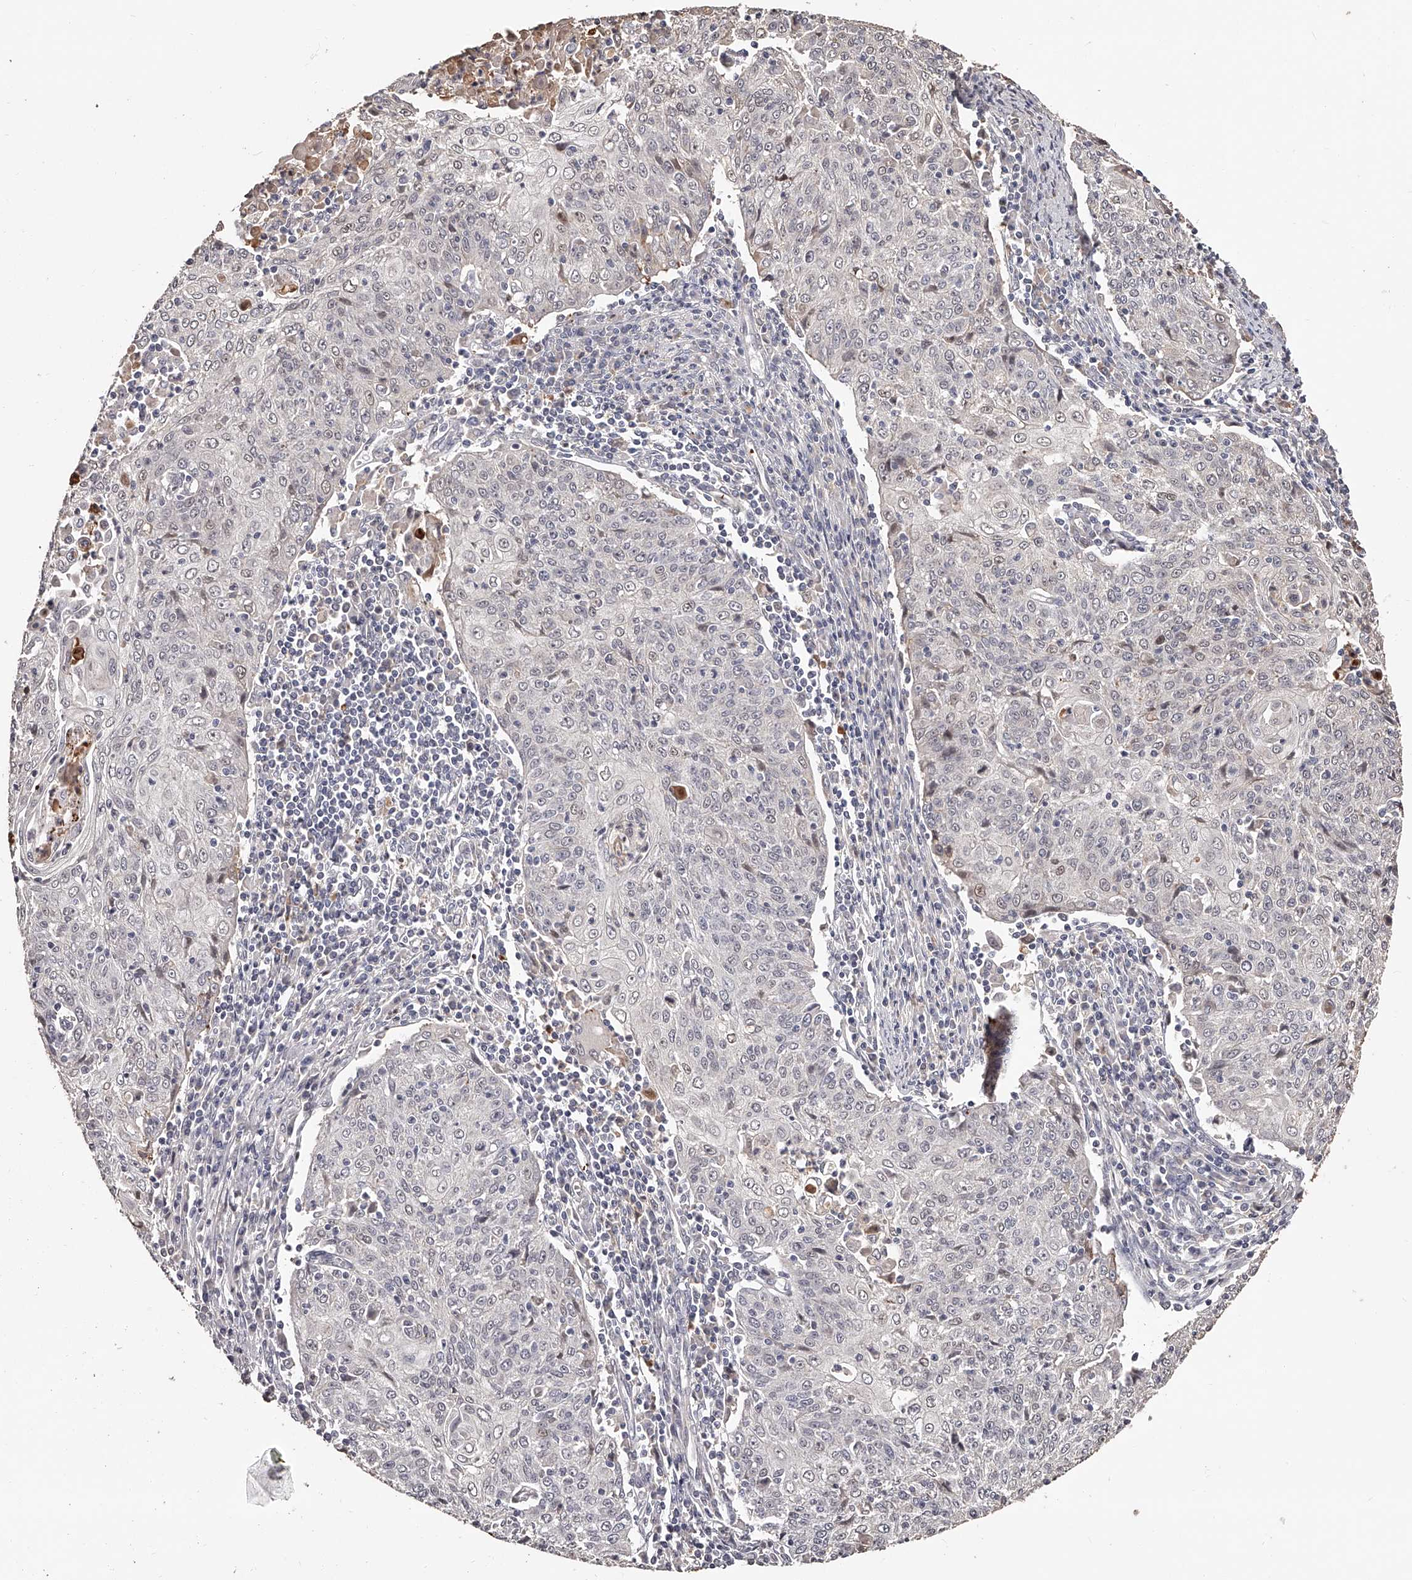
{"staining": {"intensity": "negative", "quantity": "none", "location": "none"}, "tissue": "cervical cancer", "cell_type": "Tumor cells", "image_type": "cancer", "snomed": [{"axis": "morphology", "description": "Squamous cell carcinoma, NOS"}, {"axis": "topography", "description": "Cervix"}], "caption": "This is a micrograph of immunohistochemistry staining of squamous cell carcinoma (cervical), which shows no expression in tumor cells.", "gene": "URGCP", "patient": {"sex": "female", "age": 48}}